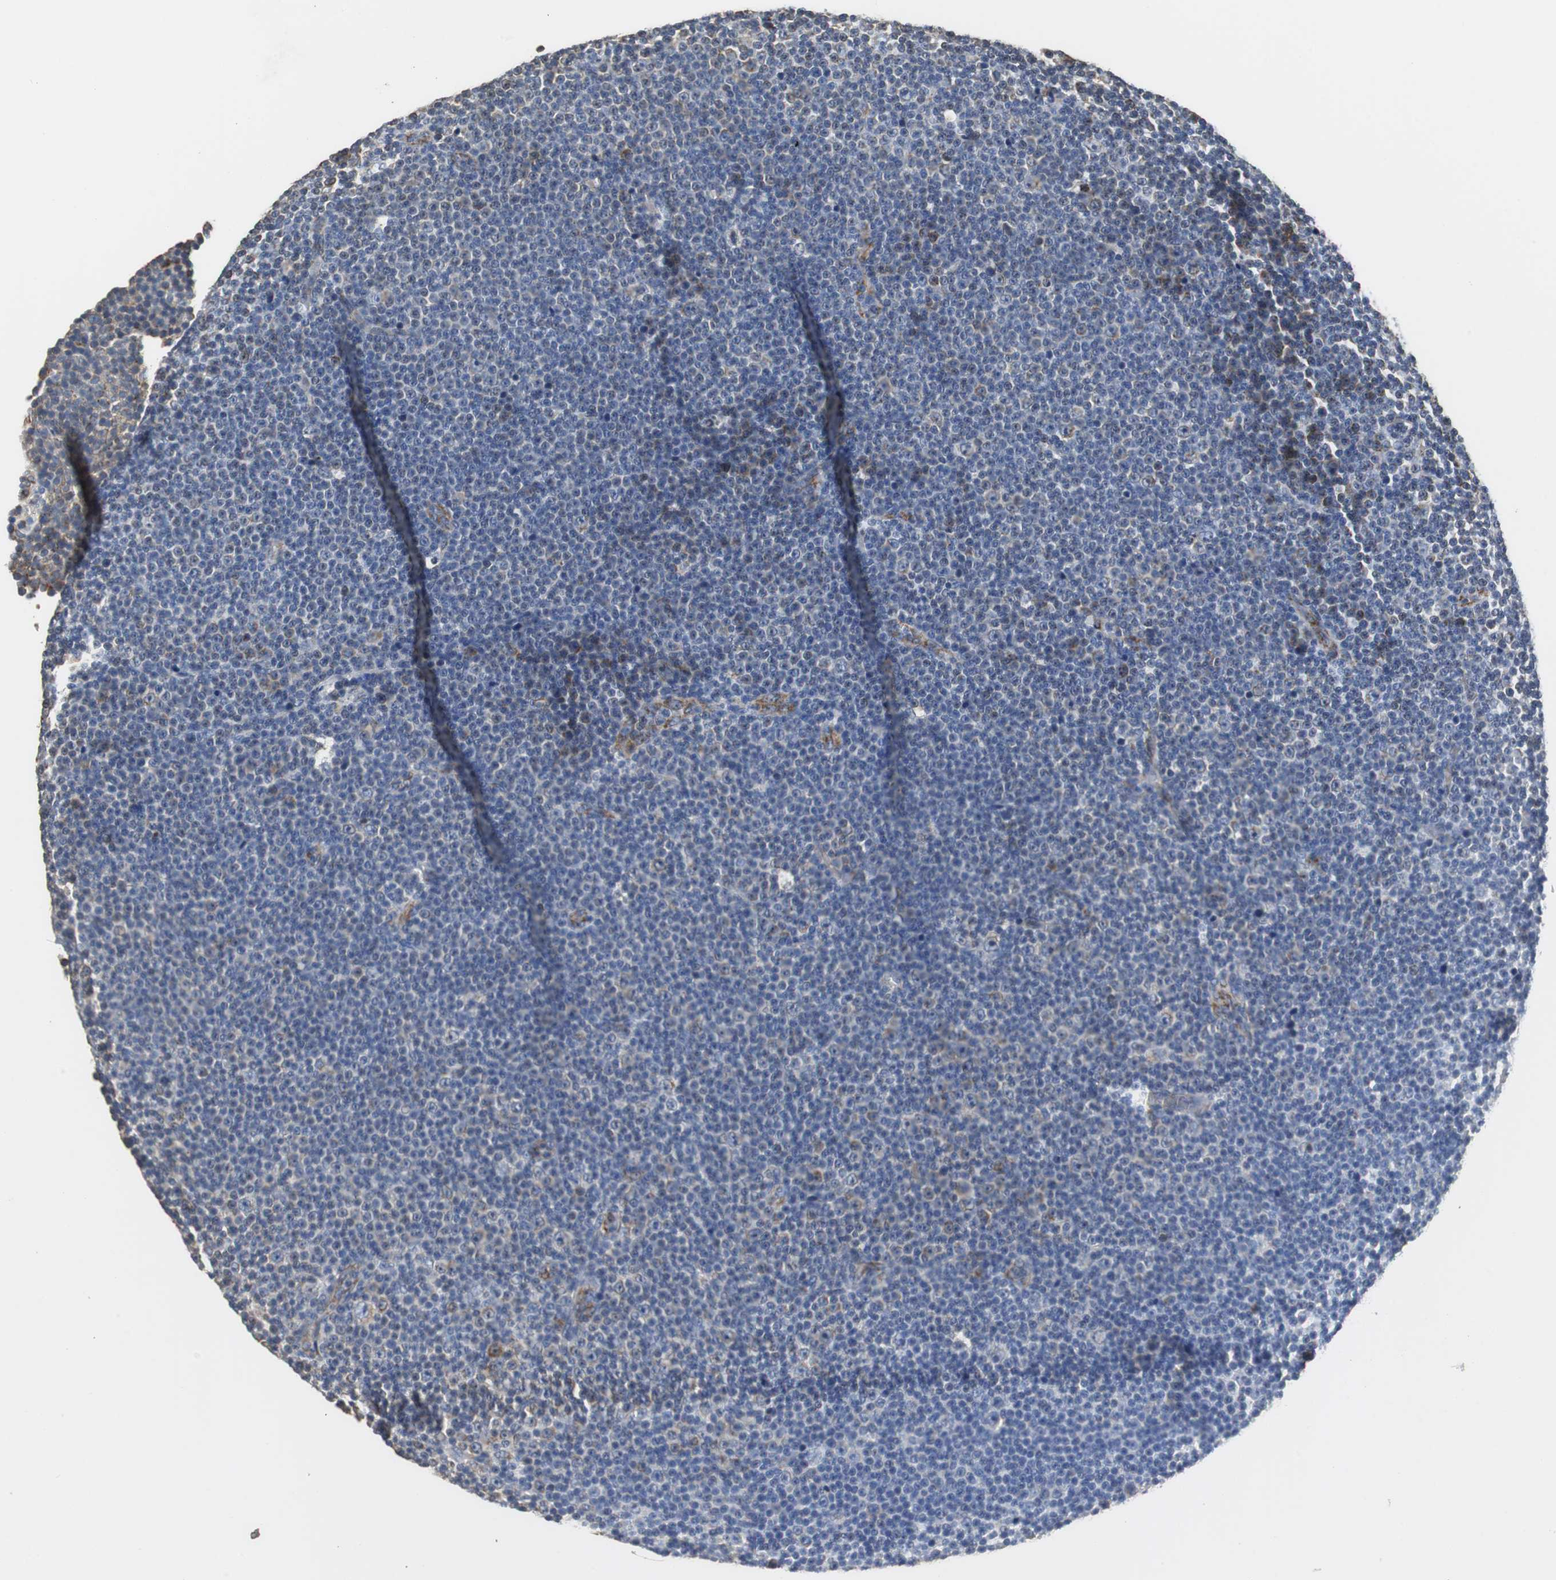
{"staining": {"intensity": "negative", "quantity": "none", "location": "none"}, "tissue": "lymphoma", "cell_type": "Tumor cells", "image_type": "cancer", "snomed": [{"axis": "morphology", "description": "Malignant lymphoma, non-Hodgkin's type, Low grade"}, {"axis": "topography", "description": "Lymph node"}], "caption": "Immunohistochemical staining of human lymphoma demonstrates no significant staining in tumor cells. The staining was performed using DAB (3,3'-diaminobenzidine) to visualize the protein expression in brown, while the nuclei were stained in blue with hematoxylin (Magnification: 20x).", "gene": "HMGCL", "patient": {"sex": "female", "age": 67}}